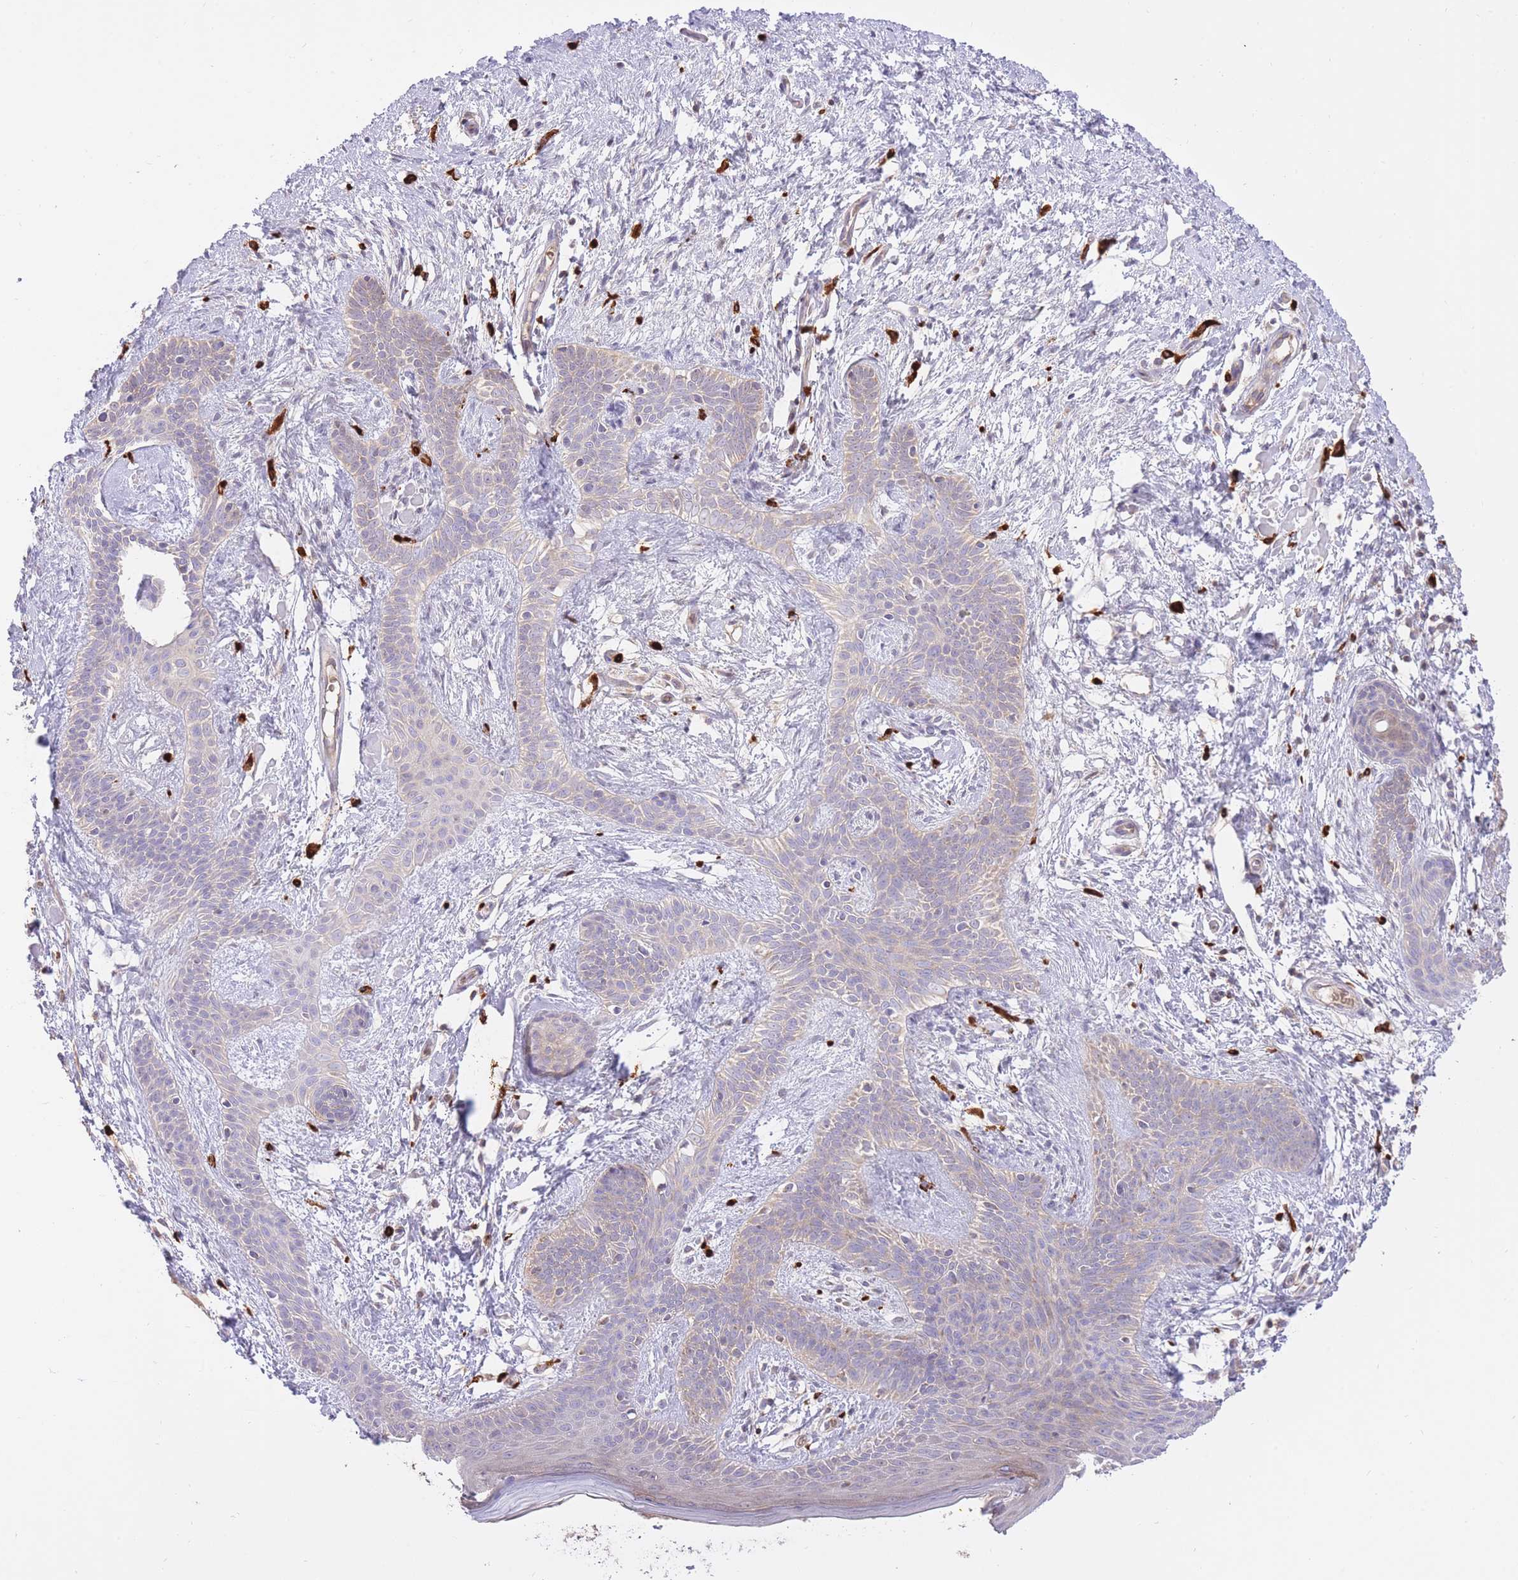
{"staining": {"intensity": "negative", "quantity": "none", "location": "none"}, "tissue": "skin cancer", "cell_type": "Tumor cells", "image_type": "cancer", "snomed": [{"axis": "morphology", "description": "Basal cell carcinoma"}, {"axis": "topography", "description": "Skin"}], "caption": "High magnification brightfield microscopy of skin basal cell carcinoma stained with DAB (brown) and counterstained with hematoxylin (blue): tumor cells show no significant staining.", "gene": "PREP", "patient": {"sex": "male", "age": 78}}